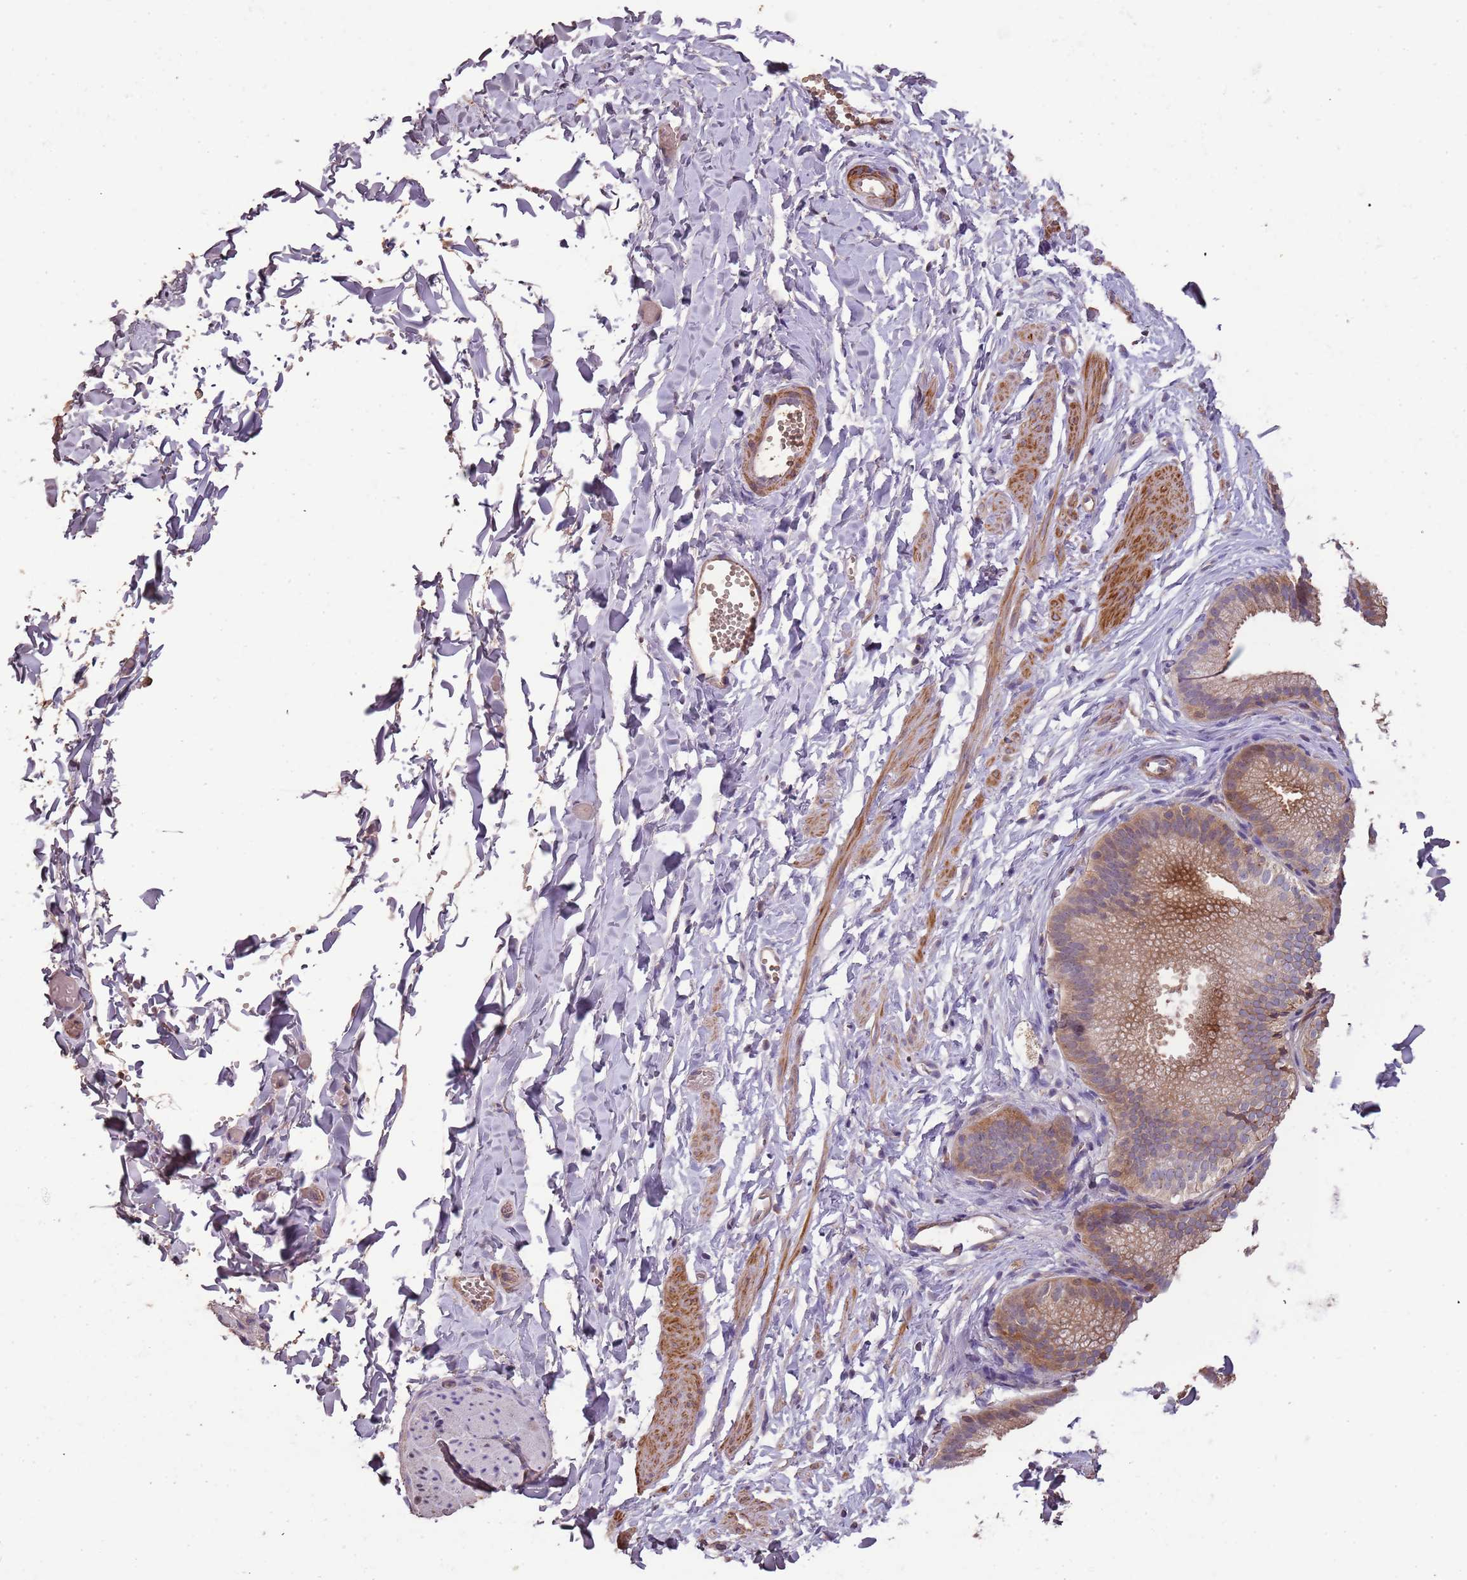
{"staining": {"intensity": "weak", "quantity": "25%-75%", "location": "cytoplasmic/membranous"}, "tissue": "adipose tissue", "cell_type": "Adipocytes", "image_type": "normal", "snomed": [{"axis": "morphology", "description": "Normal tissue, NOS"}, {"axis": "topography", "description": "Gallbladder"}, {"axis": "topography", "description": "Peripheral nerve tissue"}], "caption": "Protein expression analysis of benign adipose tissue reveals weak cytoplasmic/membranous staining in approximately 25%-75% of adipocytes.", "gene": "FECH", "patient": {"sex": "male", "age": 38}}